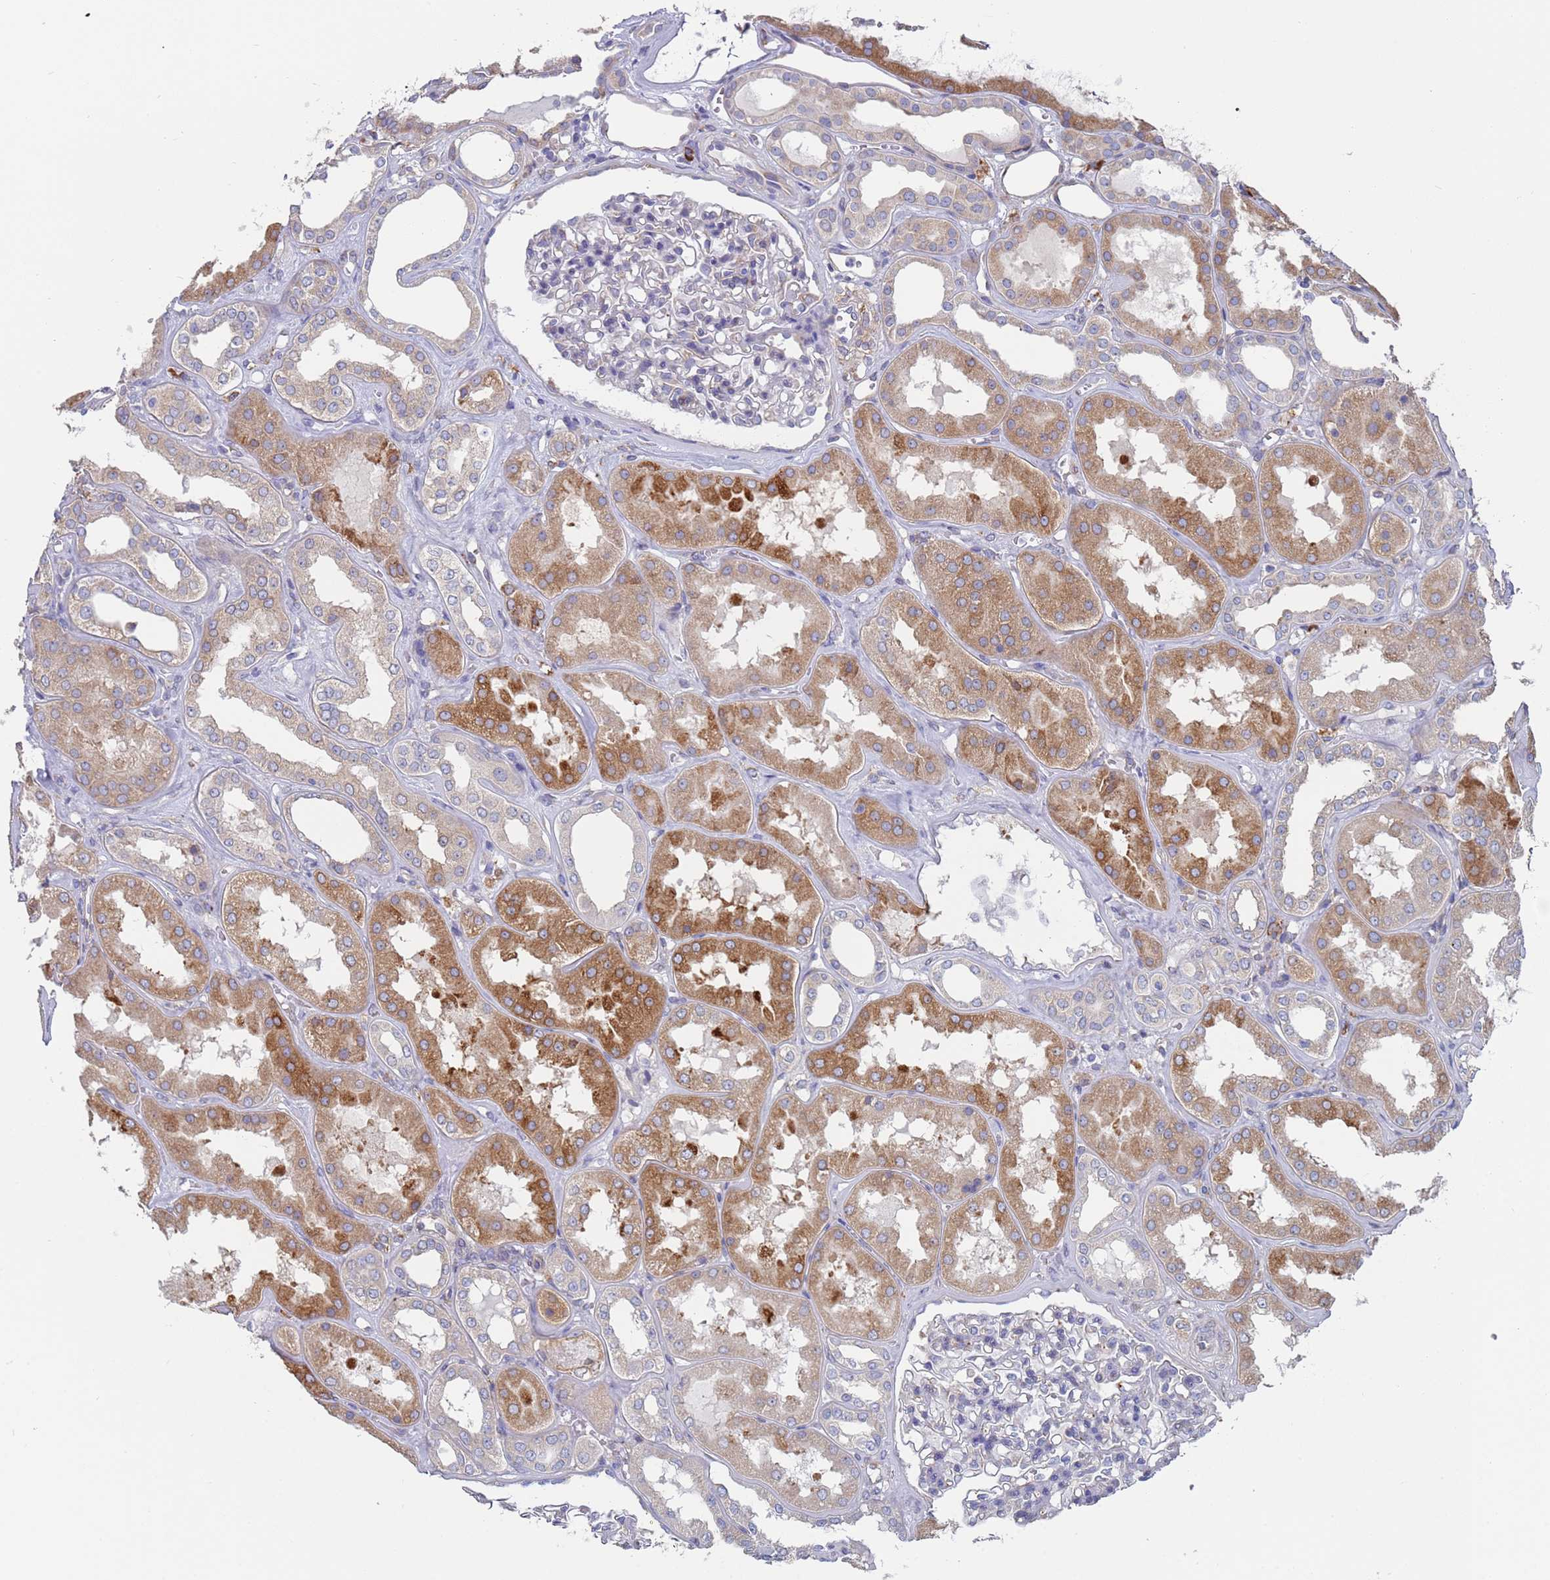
{"staining": {"intensity": "negative", "quantity": "none", "location": "none"}, "tissue": "kidney", "cell_type": "Cells in glomeruli", "image_type": "normal", "snomed": [{"axis": "morphology", "description": "Normal tissue, NOS"}, {"axis": "topography", "description": "Kidney"}], "caption": "This is a image of immunohistochemistry (IHC) staining of unremarkable kidney, which shows no positivity in cells in glomeruli. (DAB (3,3'-diaminobenzidine) immunohistochemistry with hematoxylin counter stain).", "gene": "ENSG00000286098", "patient": {"sex": "female", "age": 56}}